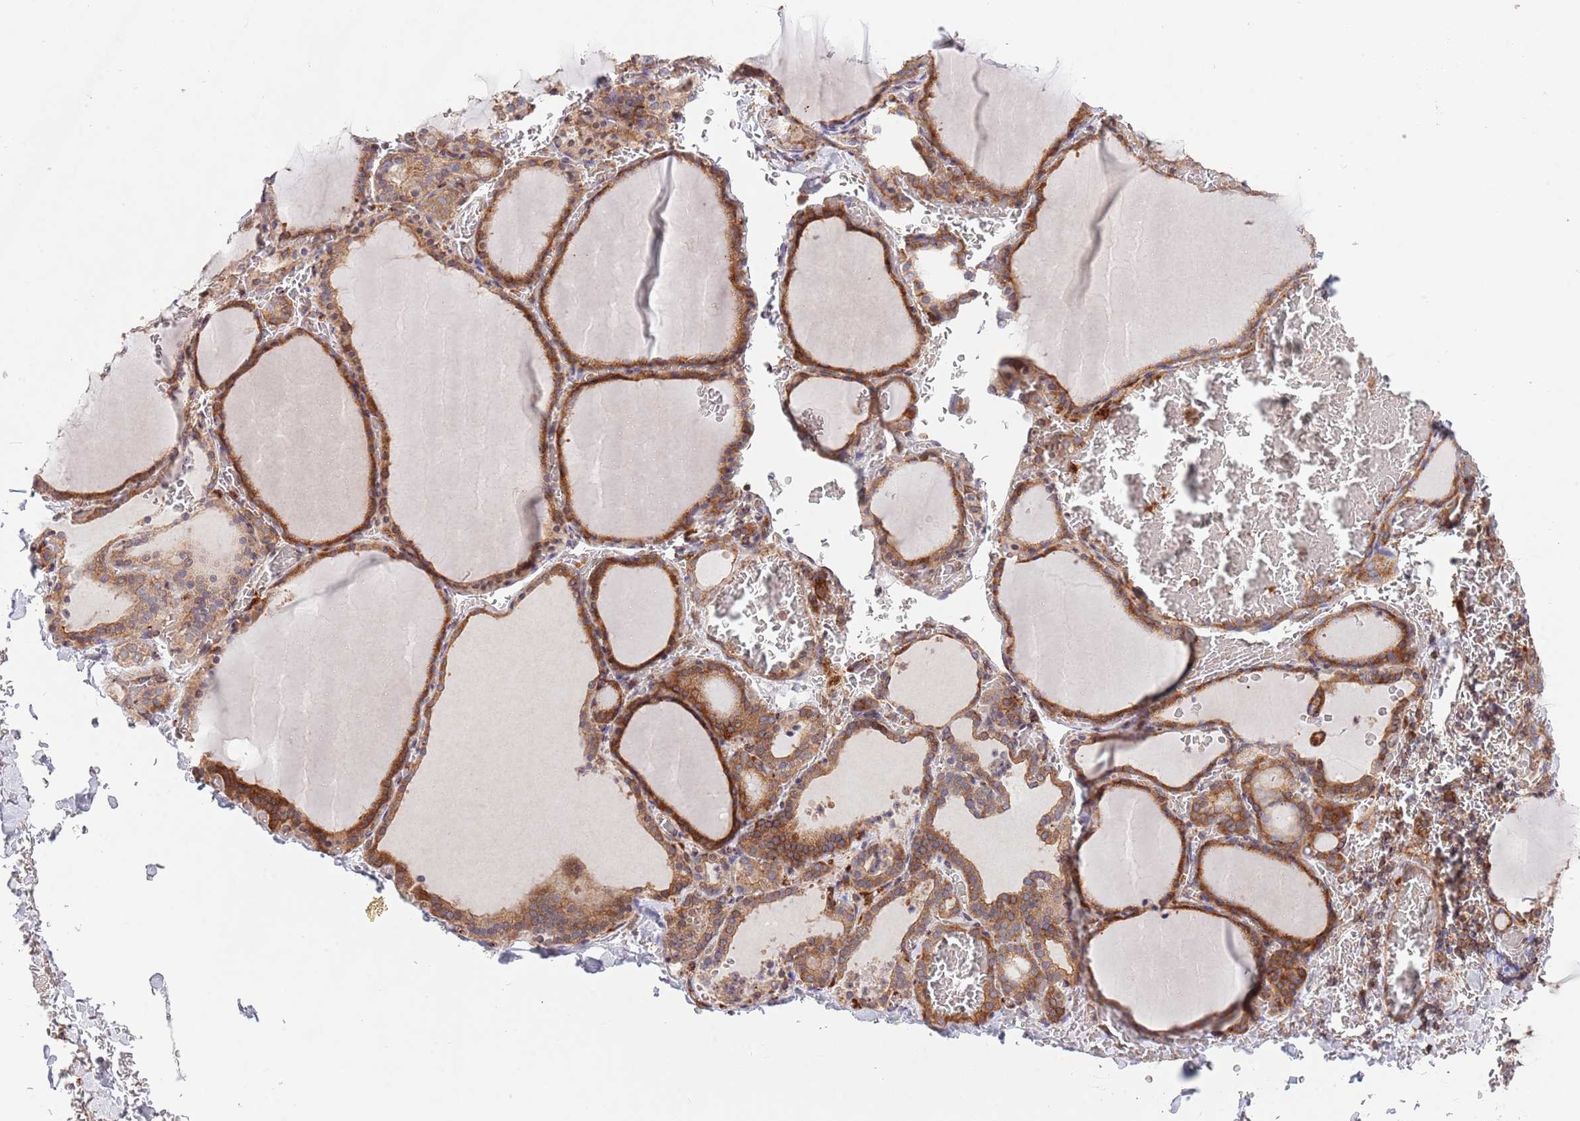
{"staining": {"intensity": "moderate", "quantity": ">75%", "location": "cytoplasmic/membranous"}, "tissue": "thyroid gland", "cell_type": "Glandular cells", "image_type": "normal", "snomed": [{"axis": "morphology", "description": "Normal tissue, NOS"}, {"axis": "topography", "description": "Thyroid gland"}], "caption": "Protein analysis of unremarkable thyroid gland displays moderate cytoplasmic/membranous positivity in about >75% of glandular cells.", "gene": "RNF19B", "patient": {"sex": "female", "age": 39}}